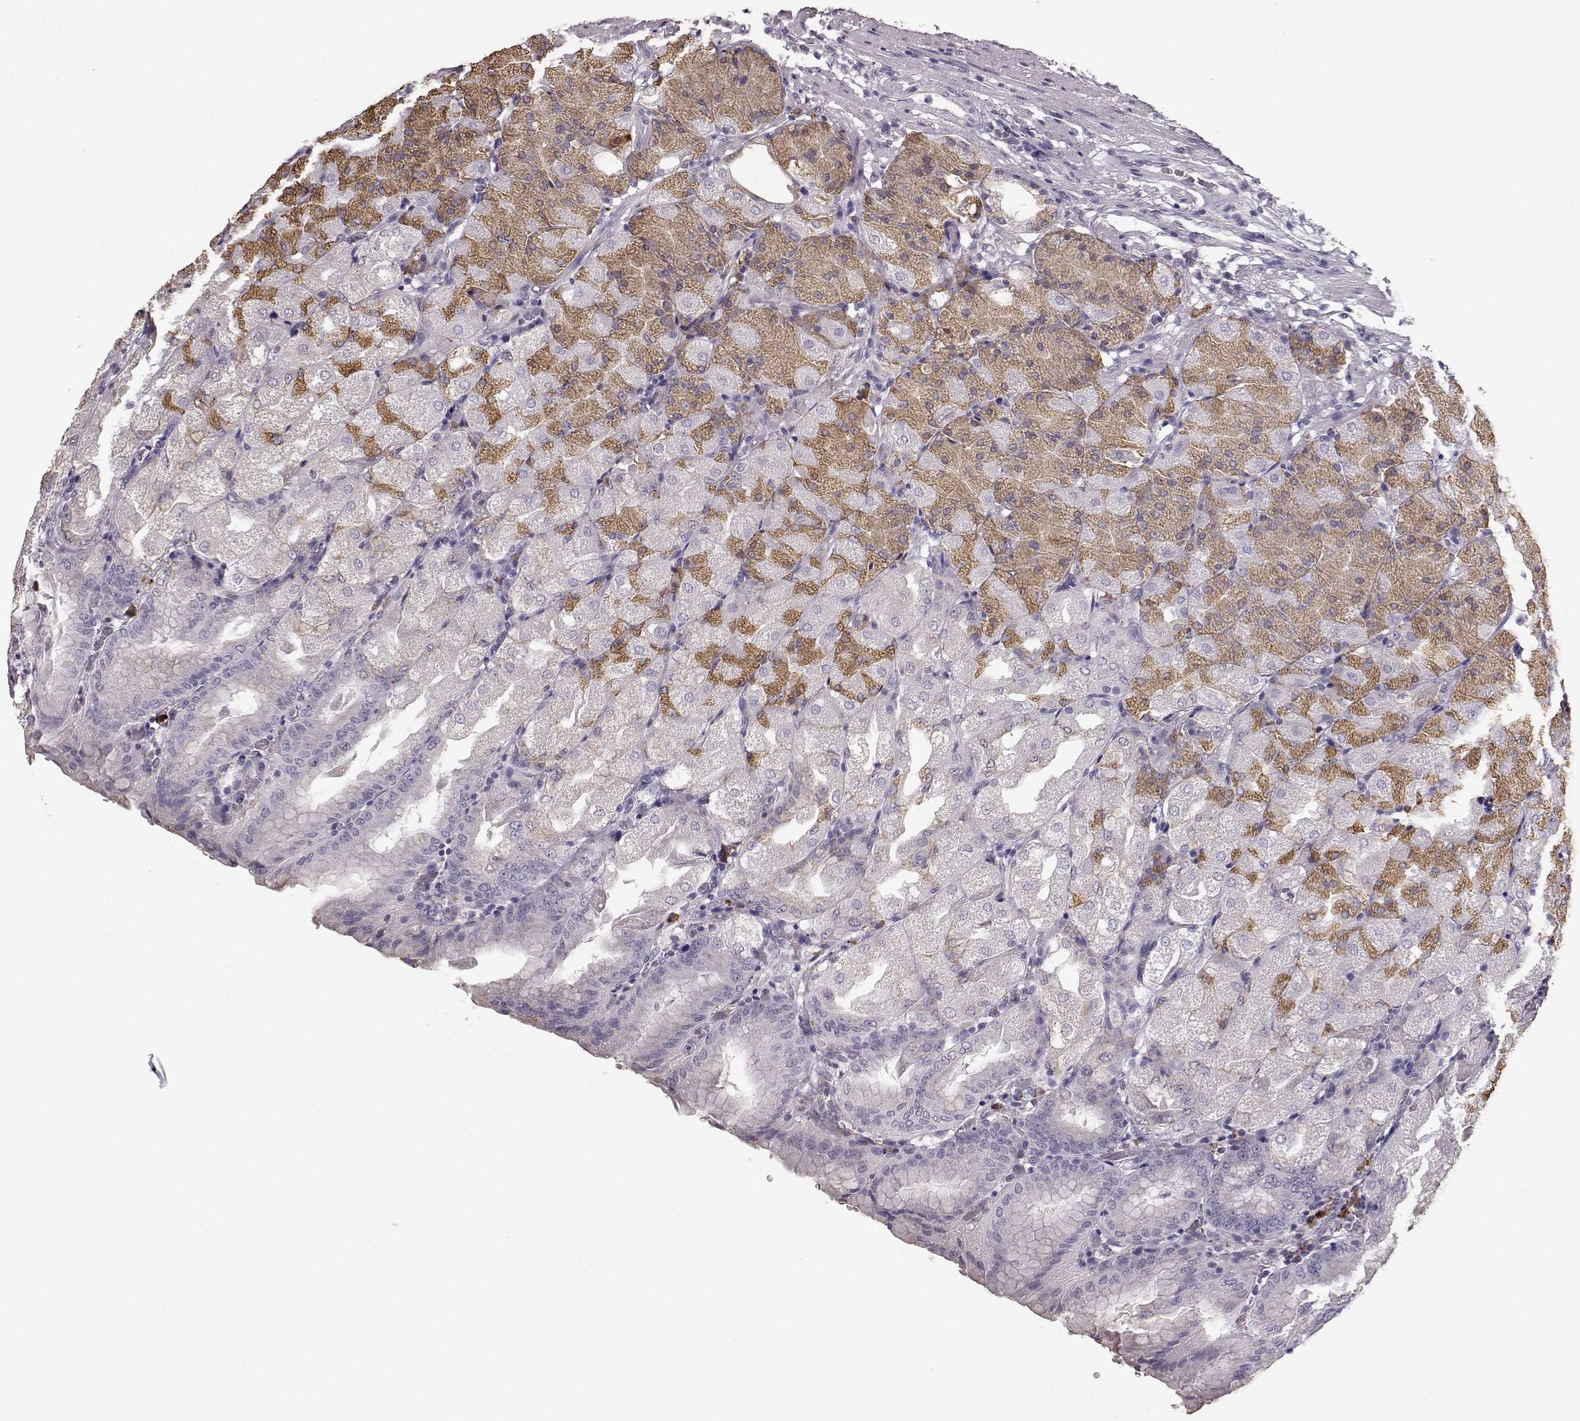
{"staining": {"intensity": "moderate", "quantity": "<25%", "location": "cytoplasmic/membranous"}, "tissue": "stomach", "cell_type": "Glandular cells", "image_type": "normal", "snomed": [{"axis": "morphology", "description": "Normal tissue, NOS"}, {"axis": "topography", "description": "Stomach, upper"}, {"axis": "topography", "description": "Stomach"}, {"axis": "topography", "description": "Stomach, lower"}], "caption": "A micrograph showing moderate cytoplasmic/membranous expression in approximately <25% of glandular cells in unremarkable stomach, as visualized by brown immunohistochemical staining.", "gene": "GABRG3", "patient": {"sex": "male", "age": 62}}